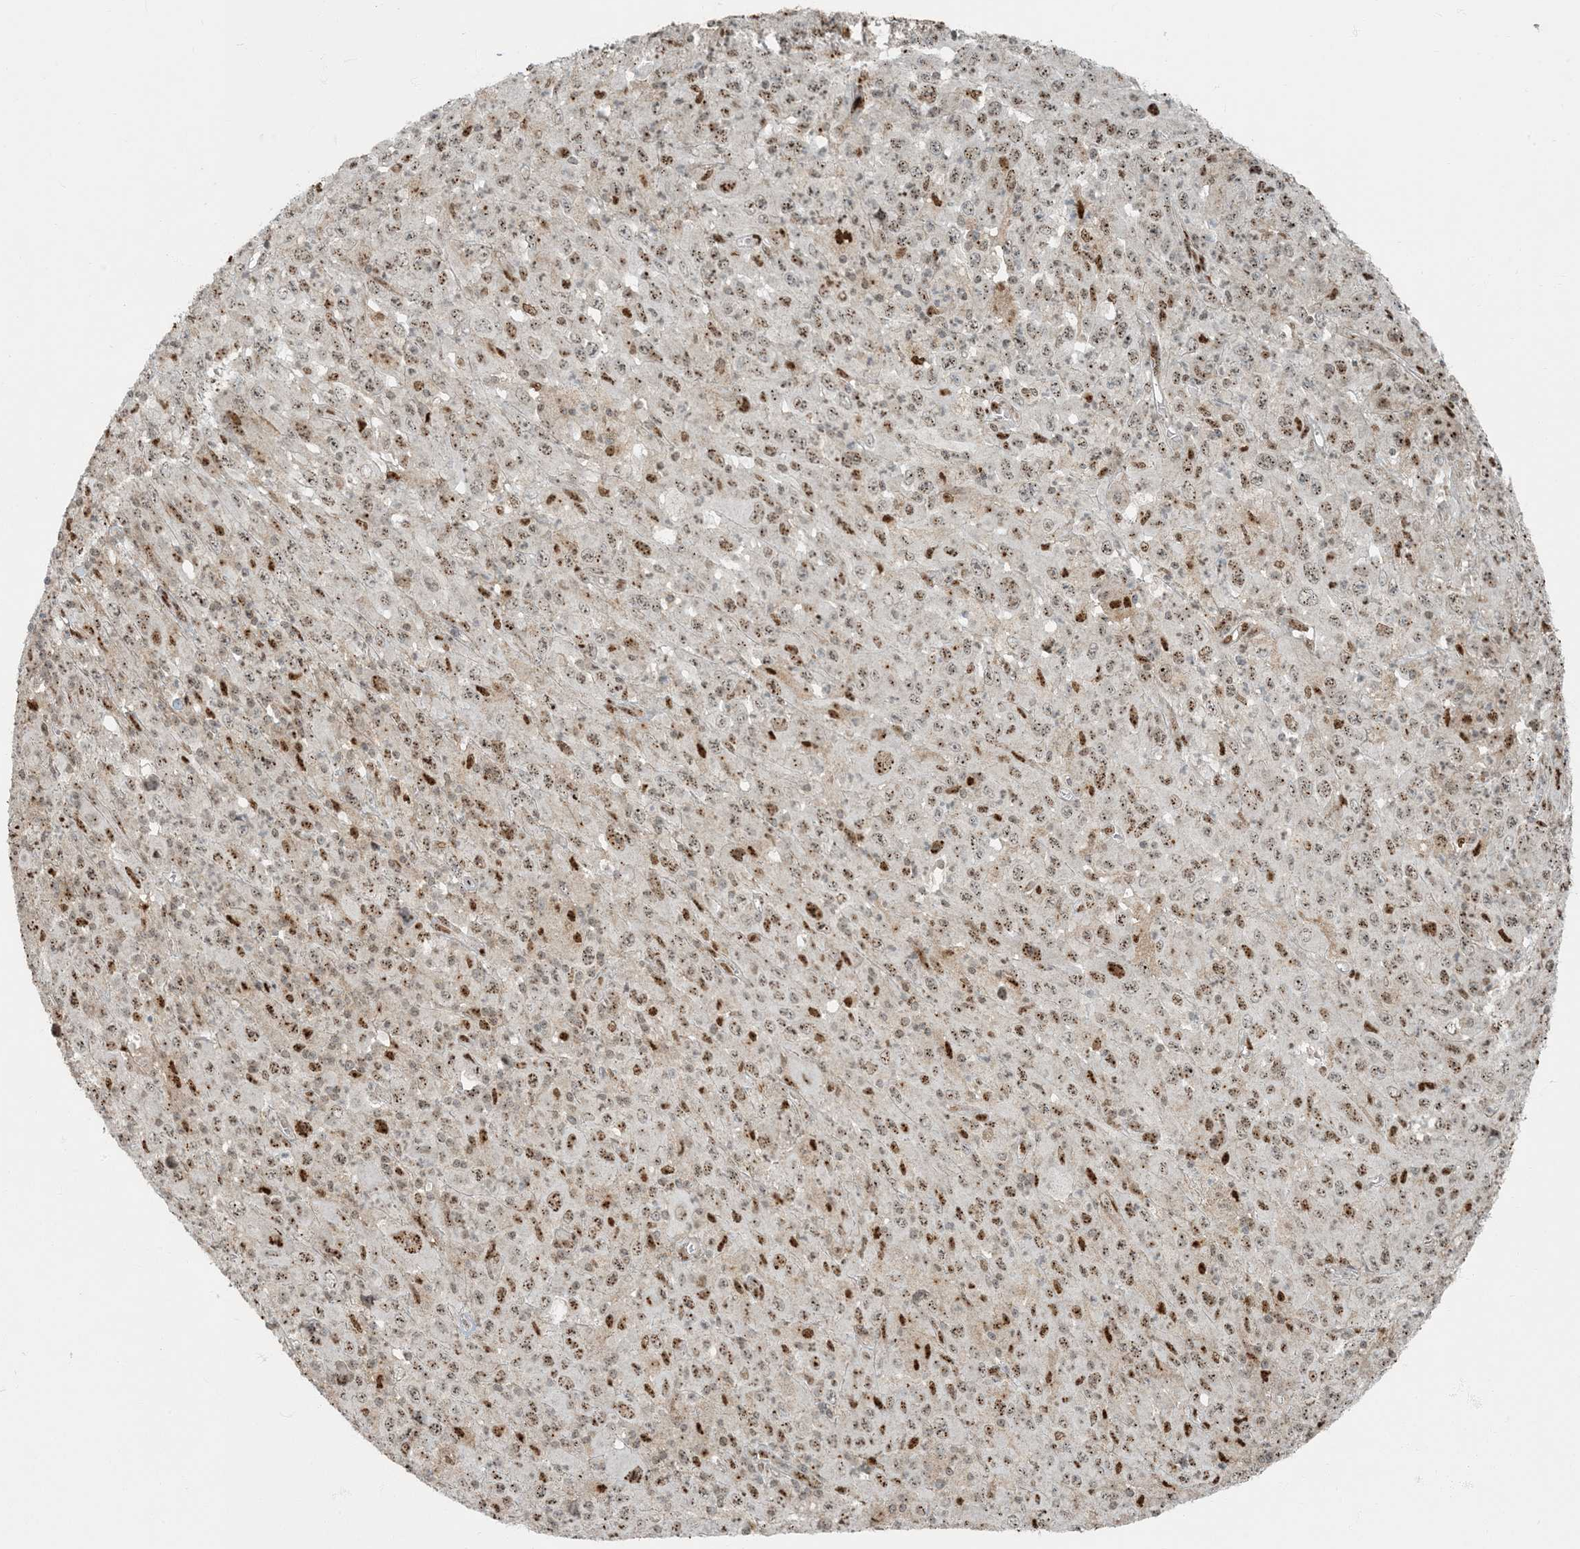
{"staining": {"intensity": "moderate", "quantity": ">75%", "location": "nuclear"}, "tissue": "melanoma", "cell_type": "Tumor cells", "image_type": "cancer", "snomed": [{"axis": "morphology", "description": "Malignant melanoma, Metastatic site"}, {"axis": "topography", "description": "Skin"}], "caption": "Approximately >75% of tumor cells in melanoma exhibit moderate nuclear protein expression as visualized by brown immunohistochemical staining.", "gene": "MBD1", "patient": {"sex": "female", "age": 56}}